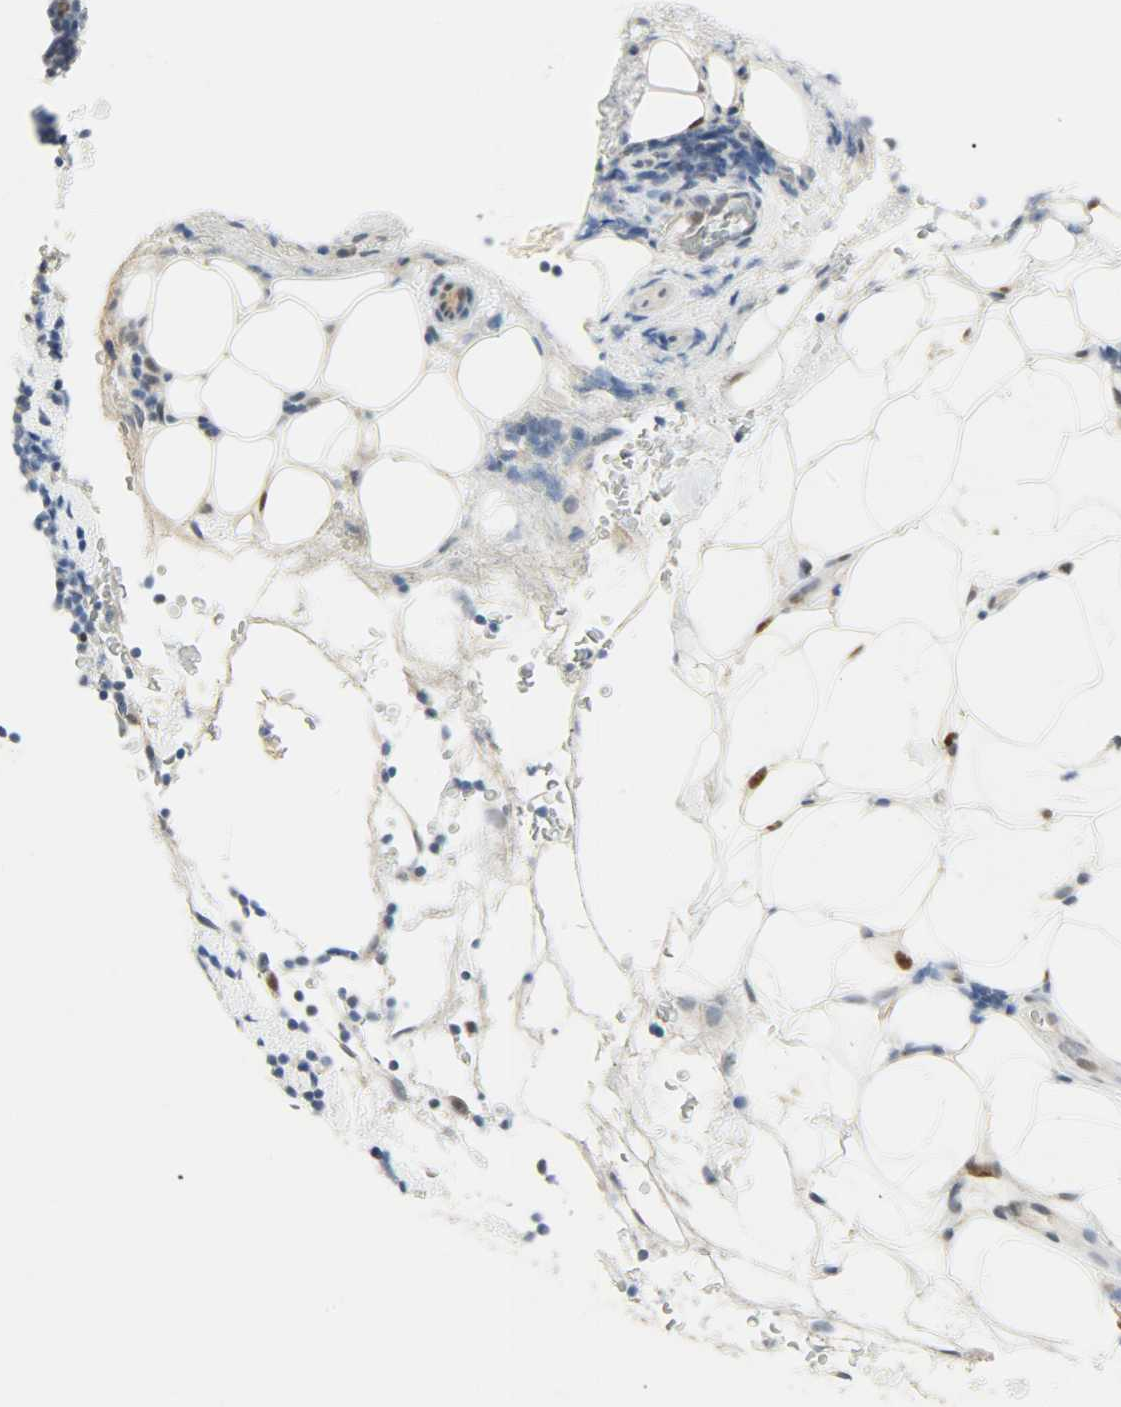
{"staining": {"intensity": "moderate", "quantity": "<25%", "location": "nuclear"}, "tissue": "lymphoma", "cell_type": "Tumor cells", "image_type": "cancer", "snomed": [{"axis": "morphology", "description": "Malignant lymphoma, non-Hodgkin's type, Low grade"}, {"axis": "topography", "description": "Lymph node"}], "caption": "Low-grade malignant lymphoma, non-Hodgkin's type stained with a brown dye exhibits moderate nuclear positive staining in approximately <25% of tumor cells.", "gene": "PPARG", "patient": {"sex": "male", "age": 83}}